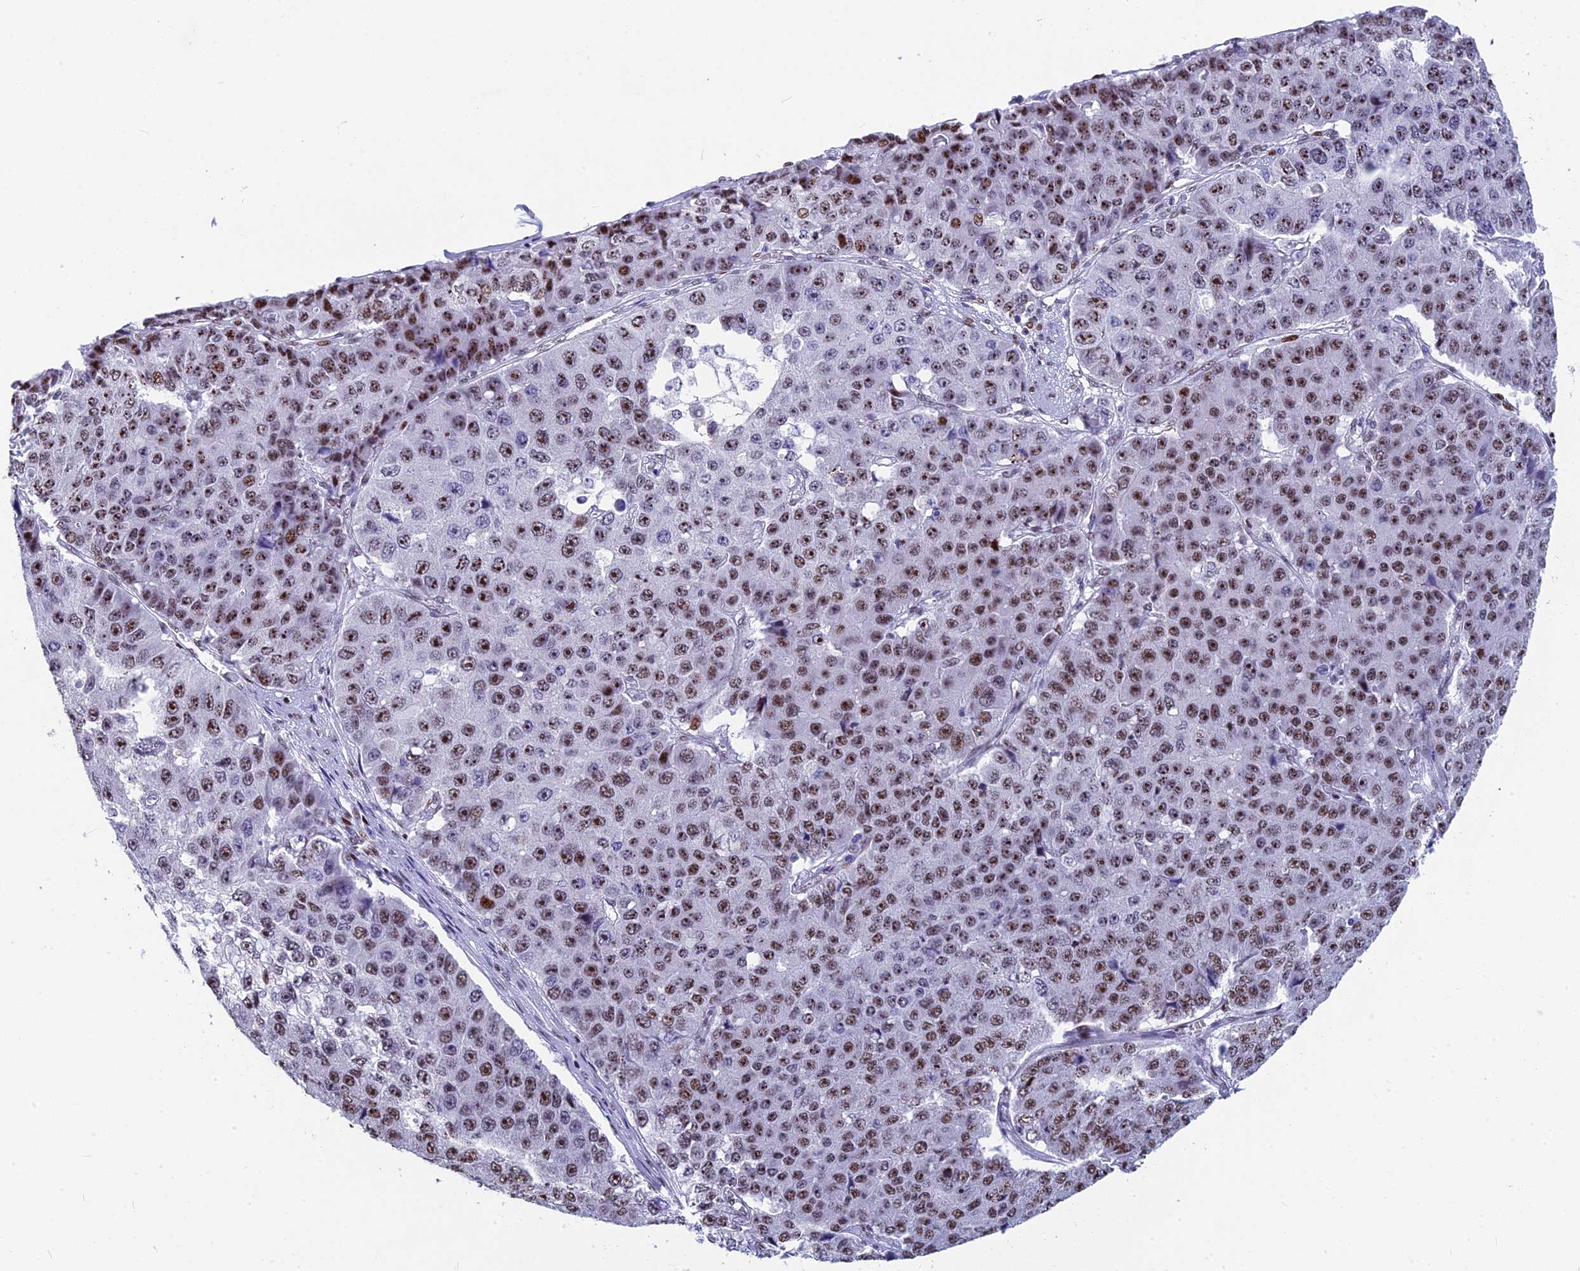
{"staining": {"intensity": "moderate", "quantity": ">75%", "location": "nuclear"}, "tissue": "pancreatic cancer", "cell_type": "Tumor cells", "image_type": "cancer", "snomed": [{"axis": "morphology", "description": "Adenocarcinoma, NOS"}, {"axis": "topography", "description": "Pancreas"}], "caption": "Pancreatic adenocarcinoma stained with DAB IHC exhibits medium levels of moderate nuclear staining in approximately >75% of tumor cells. The staining was performed using DAB (3,3'-diaminobenzidine), with brown indicating positive protein expression. Nuclei are stained blue with hematoxylin.", "gene": "NSA2", "patient": {"sex": "male", "age": 50}}